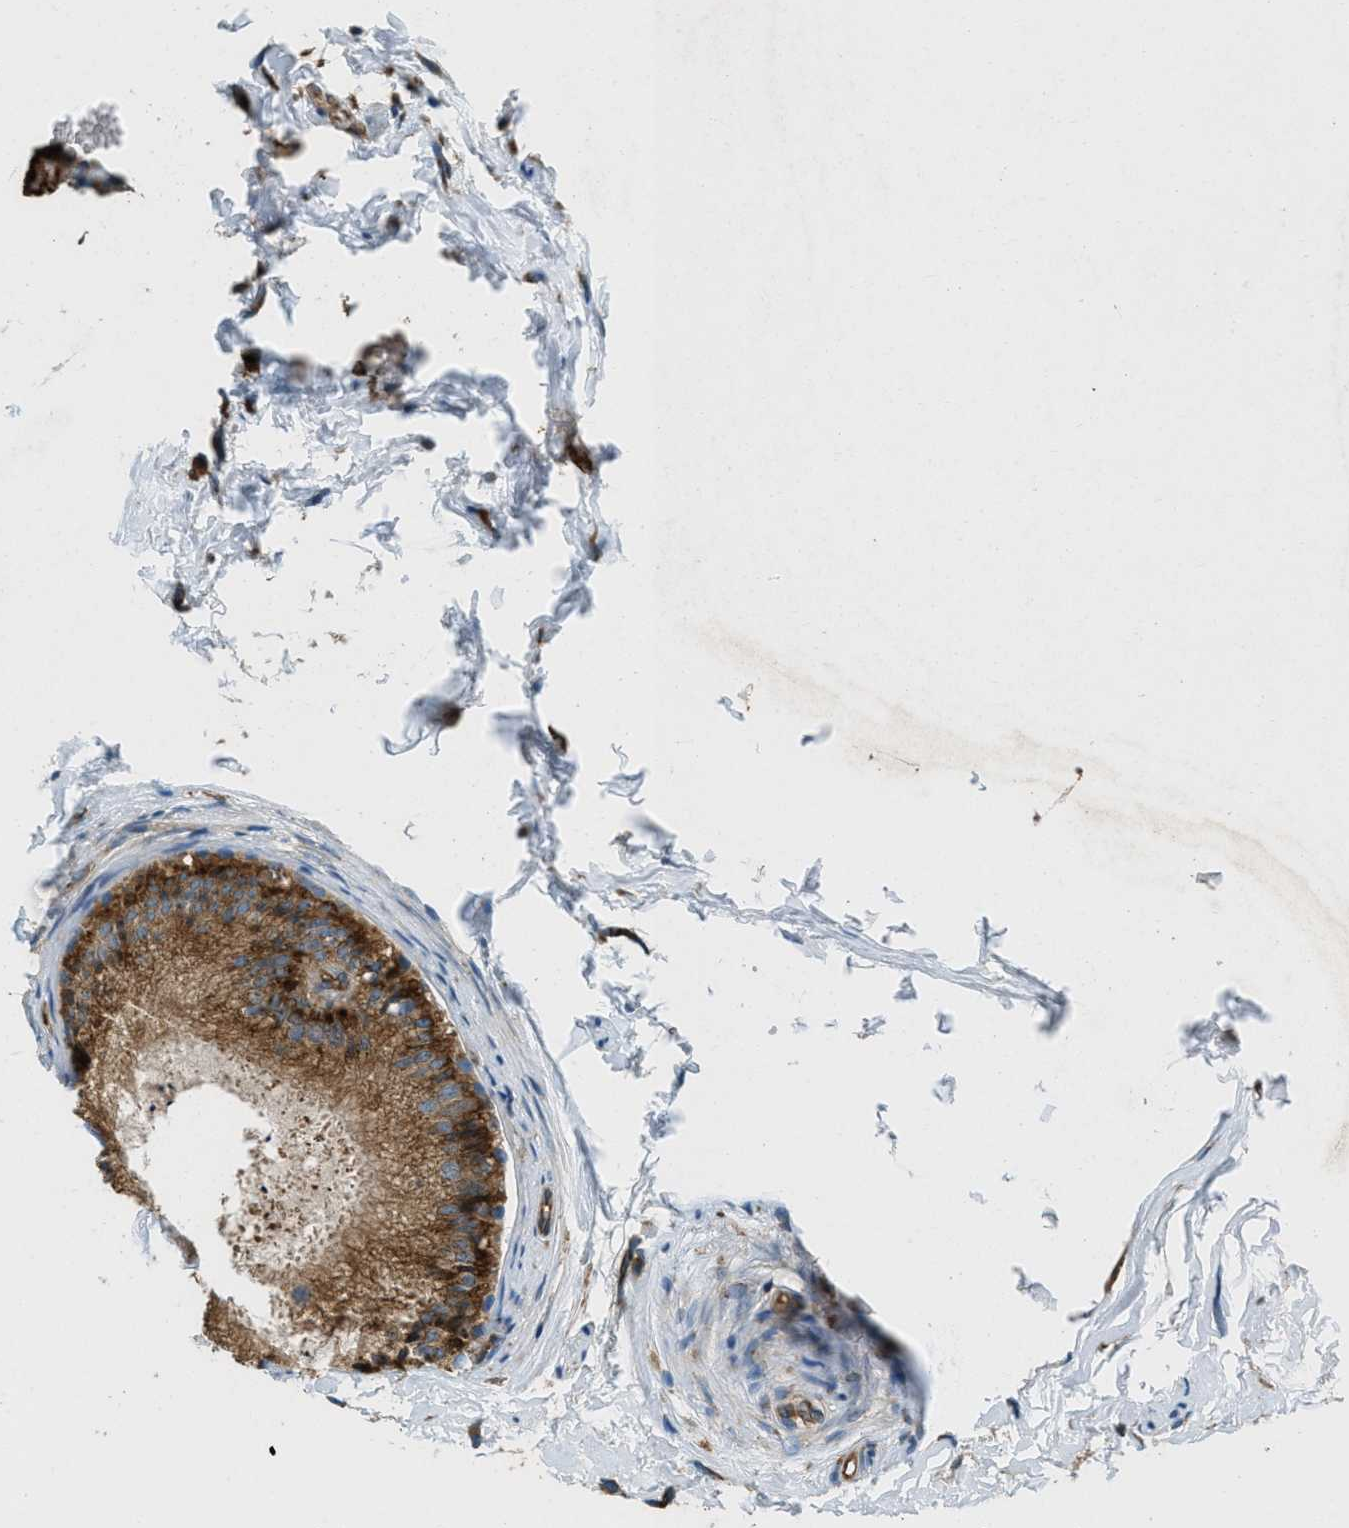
{"staining": {"intensity": "strong", "quantity": ">75%", "location": "cytoplasmic/membranous"}, "tissue": "epididymis", "cell_type": "Glandular cells", "image_type": "normal", "snomed": [{"axis": "morphology", "description": "Normal tissue, NOS"}, {"axis": "topography", "description": "Epididymis"}], "caption": "Epididymis stained with a brown dye reveals strong cytoplasmic/membranous positive positivity in approximately >75% of glandular cells.", "gene": "GIMAP8", "patient": {"sex": "male", "age": 56}}